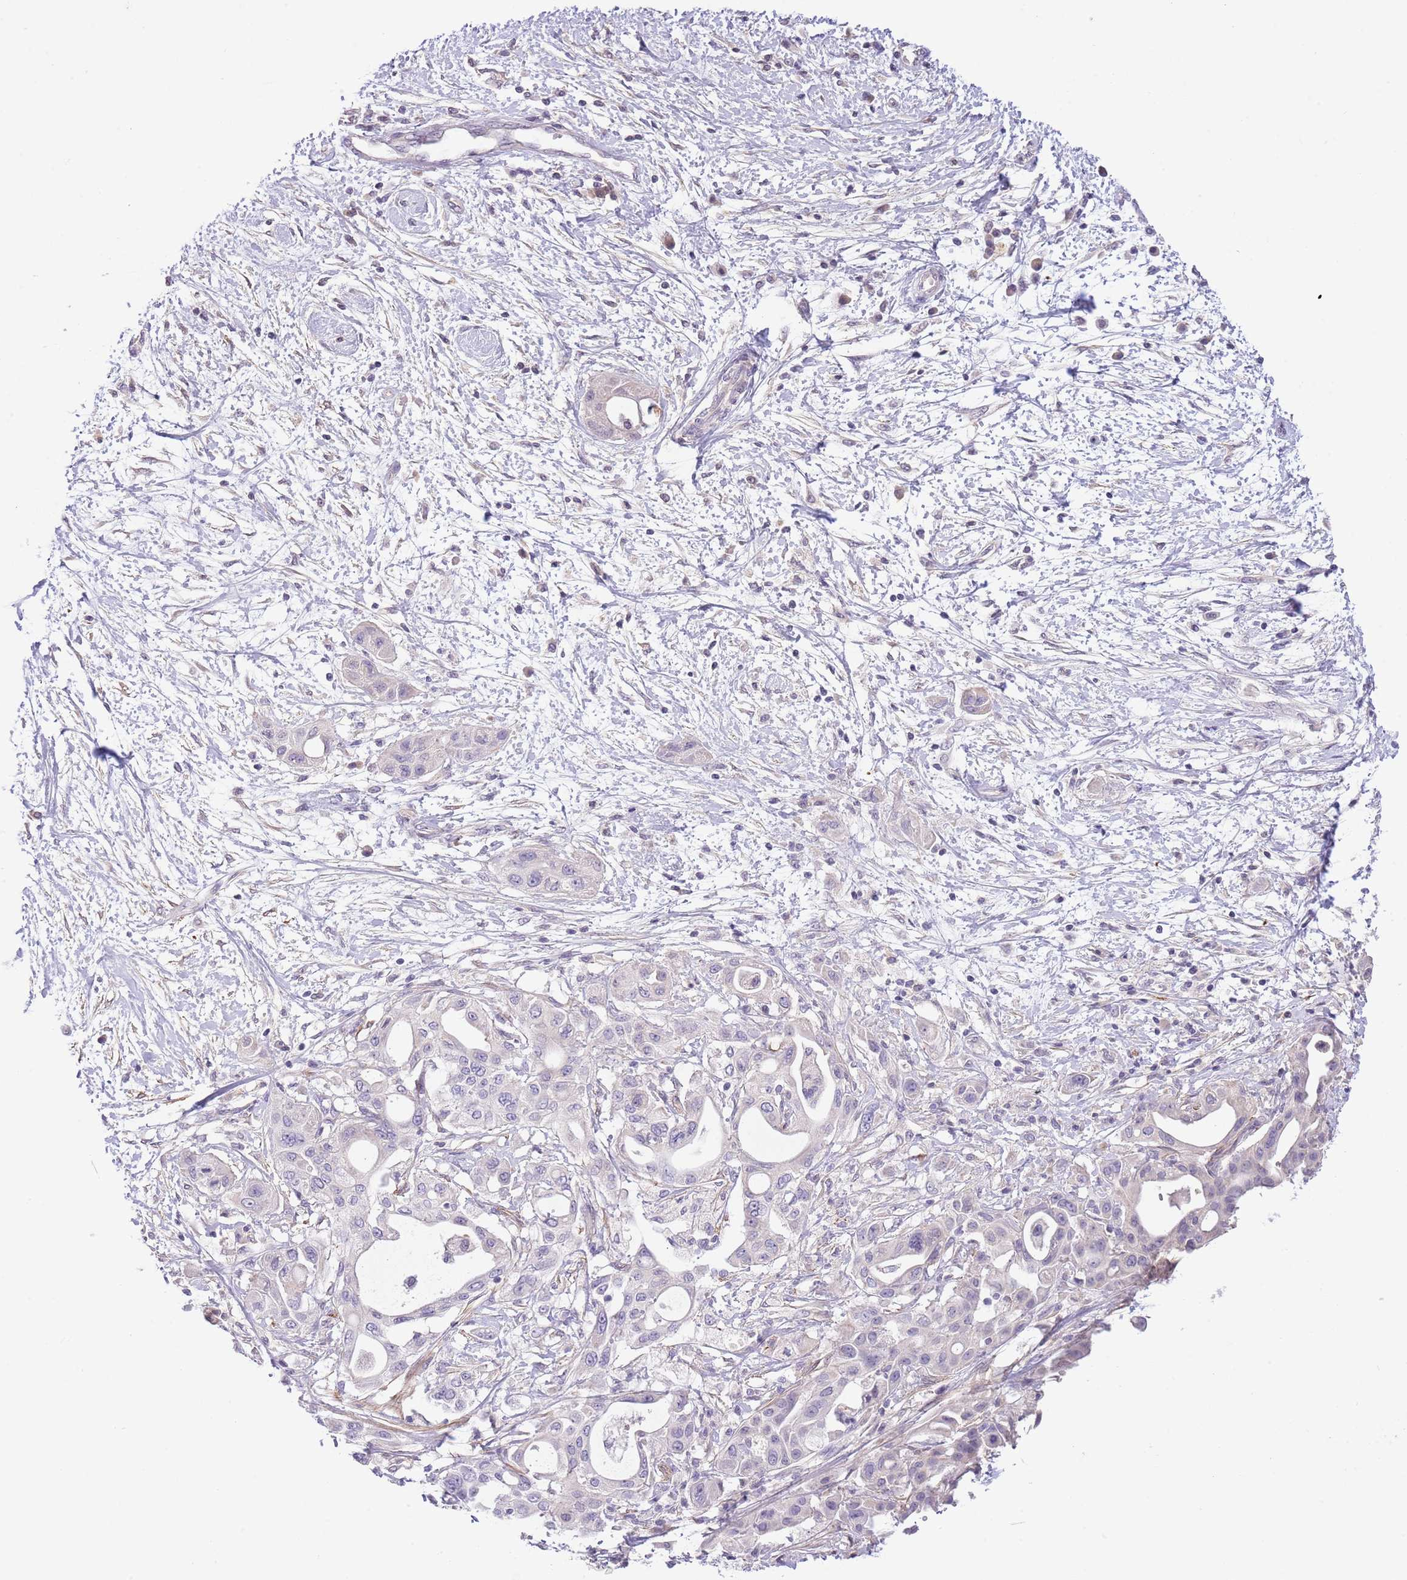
{"staining": {"intensity": "negative", "quantity": "none", "location": "none"}, "tissue": "pancreatic cancer", "cell_type": "Tumor cells", "image_type": "cancer", "snomed": [{"axis": "morphology", "description": "Adenocarcinoma, NOS"}, {"axis": "topography", "description": "Pancreas"}], "caption": "DAB (3,3'-diaminobenzidine) immunohistochemical staining of adenocarcinoma (pancreatic) reveals no significant expression in tumor cells.", "gene": "ZNF658", "patient": {"sex": "male", "age": 68}}